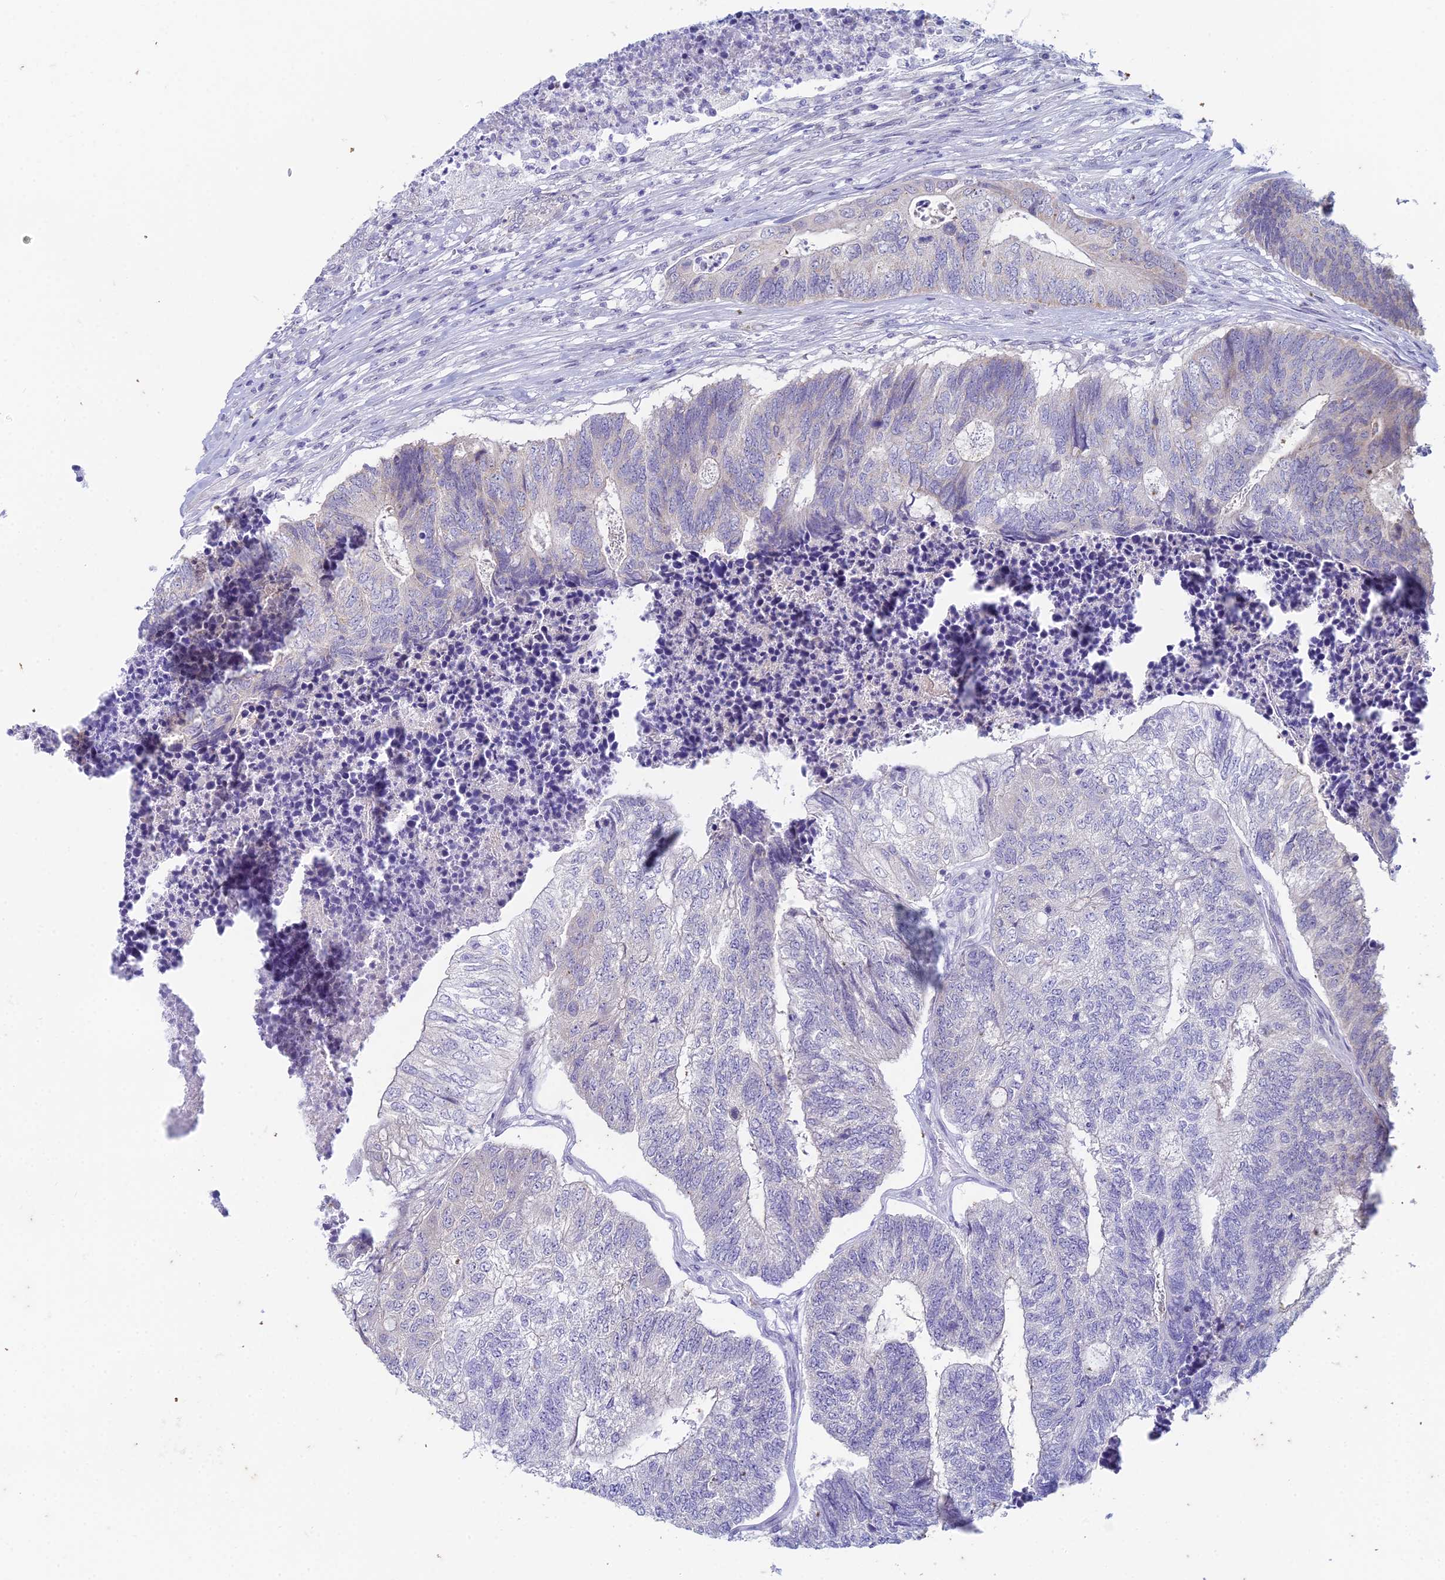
{"staining": {"intensity": "negative", "quantity": "none", "location": "none"}, "tissue": "colorectal cancer", "cell_type": "Tumor cells", "image_type": "cancer", "snomed": [{"axis": "morphology", "description": "Adenocarcinoma, NOS"}, {"axis": "topography", "description": "Colon"}], "caption": "Immunohistochemistry (IHC) photomicrograph of neoplastic tissue: human colorectal cancer (adenocarcinoma) stained with DAB (3,3'-diaminobenzidine) displays no significant protein expression in tumor cells.", "gene": "EEF2KMT", "patient": {"sex": "female", "age": 67}}